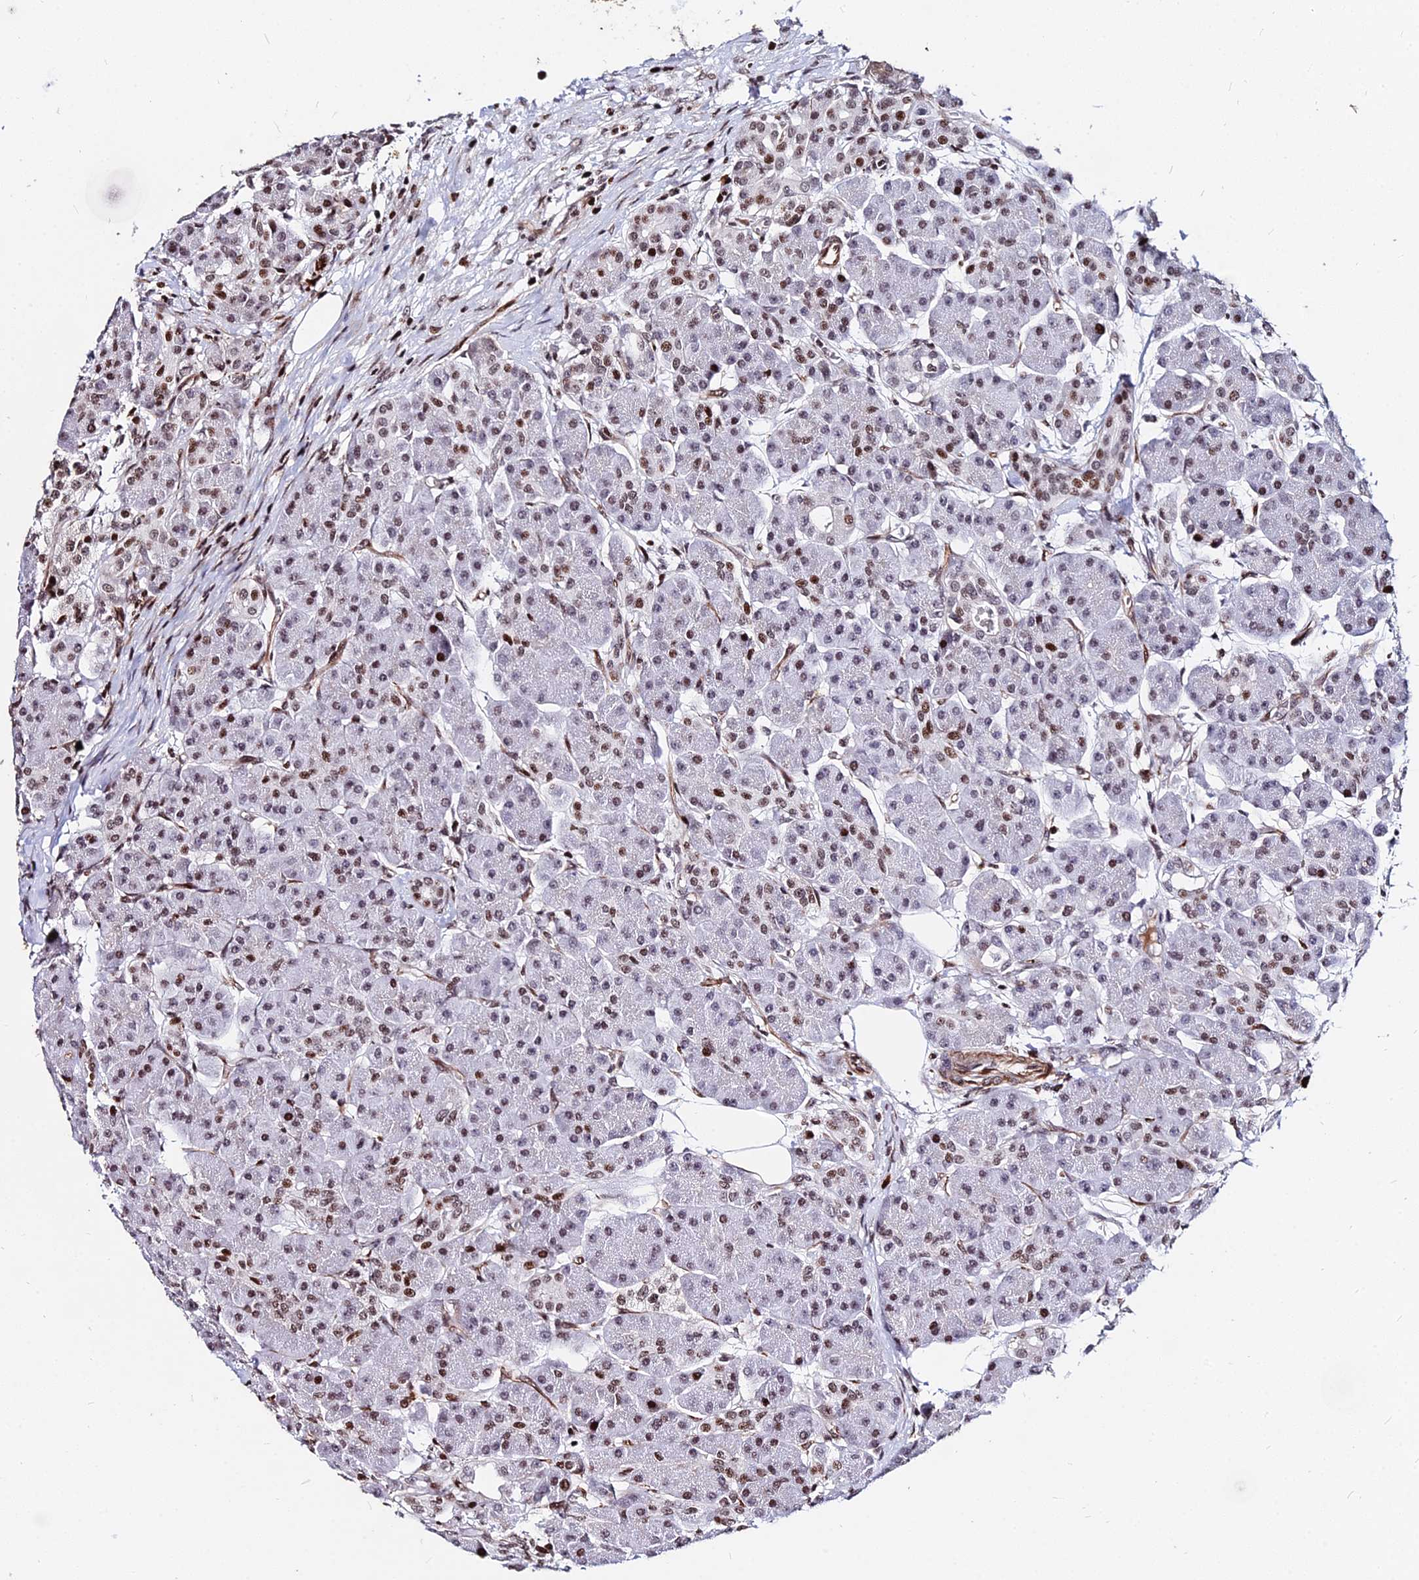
{"staining": {"intensity": "moderate", "quantity": ">75%", "location": "nuclear"}, "tissue": "pancreas", "cell_type": "Exocrine glandular cells", "image_type": "normal", "snomed": [{"axis": "morphology", "description": "Normal tissue, NOS"}, {"axis": "topography", "description": "Pancreas"}], "caption": "DAB immunohistochemical staining of normal human pancreas reveals moderate nuclear protein expression in about >75% of exocrine glandular cells. (DAB IHC, brown staining for protein, blue staining for nuclei).", "gene": "NYAP2", "patient": {"sex": "male", "age": 63}}